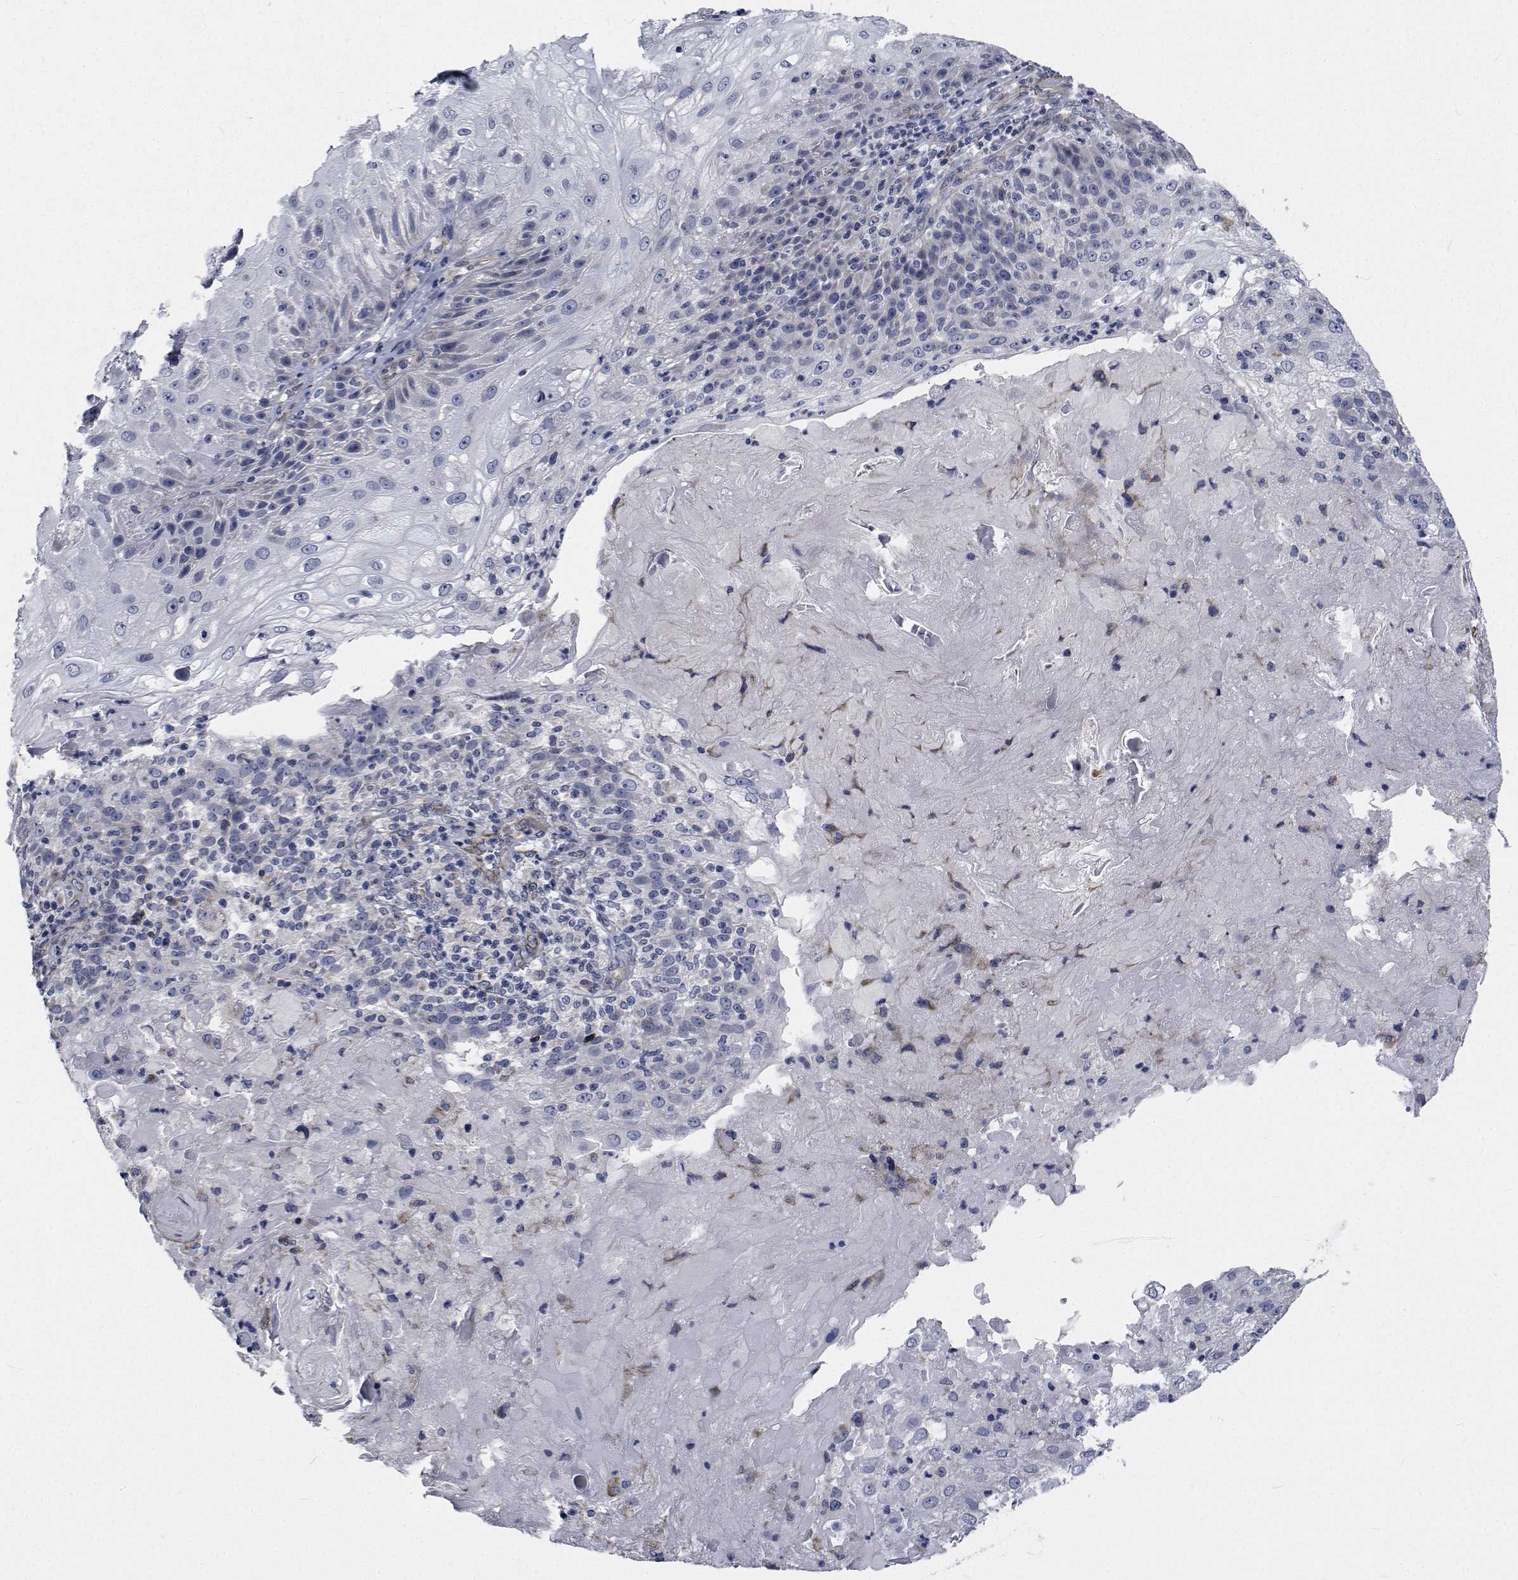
{"staining": {"intensity": "negative", "quantity": "none", "location": "none"}, "tissue": "skin cancer", "cell_type": "Tumor cells", "image_type": "cancer", "snomed": [{"axis": "morphology", "description": "Normal tissue, NOS"}, {"axis": "morphology", "description": "Squamous cell carcinoma, NOS"}, {"axis": "topography", "description": "Skin"}], "caption": "Human skin cancer (squamous cell carcinoma) stained for a protein using IHC shows no expression in tumor cells.", "gene": "TTBK1", "patient": {"sex": "female", "age": 83}}